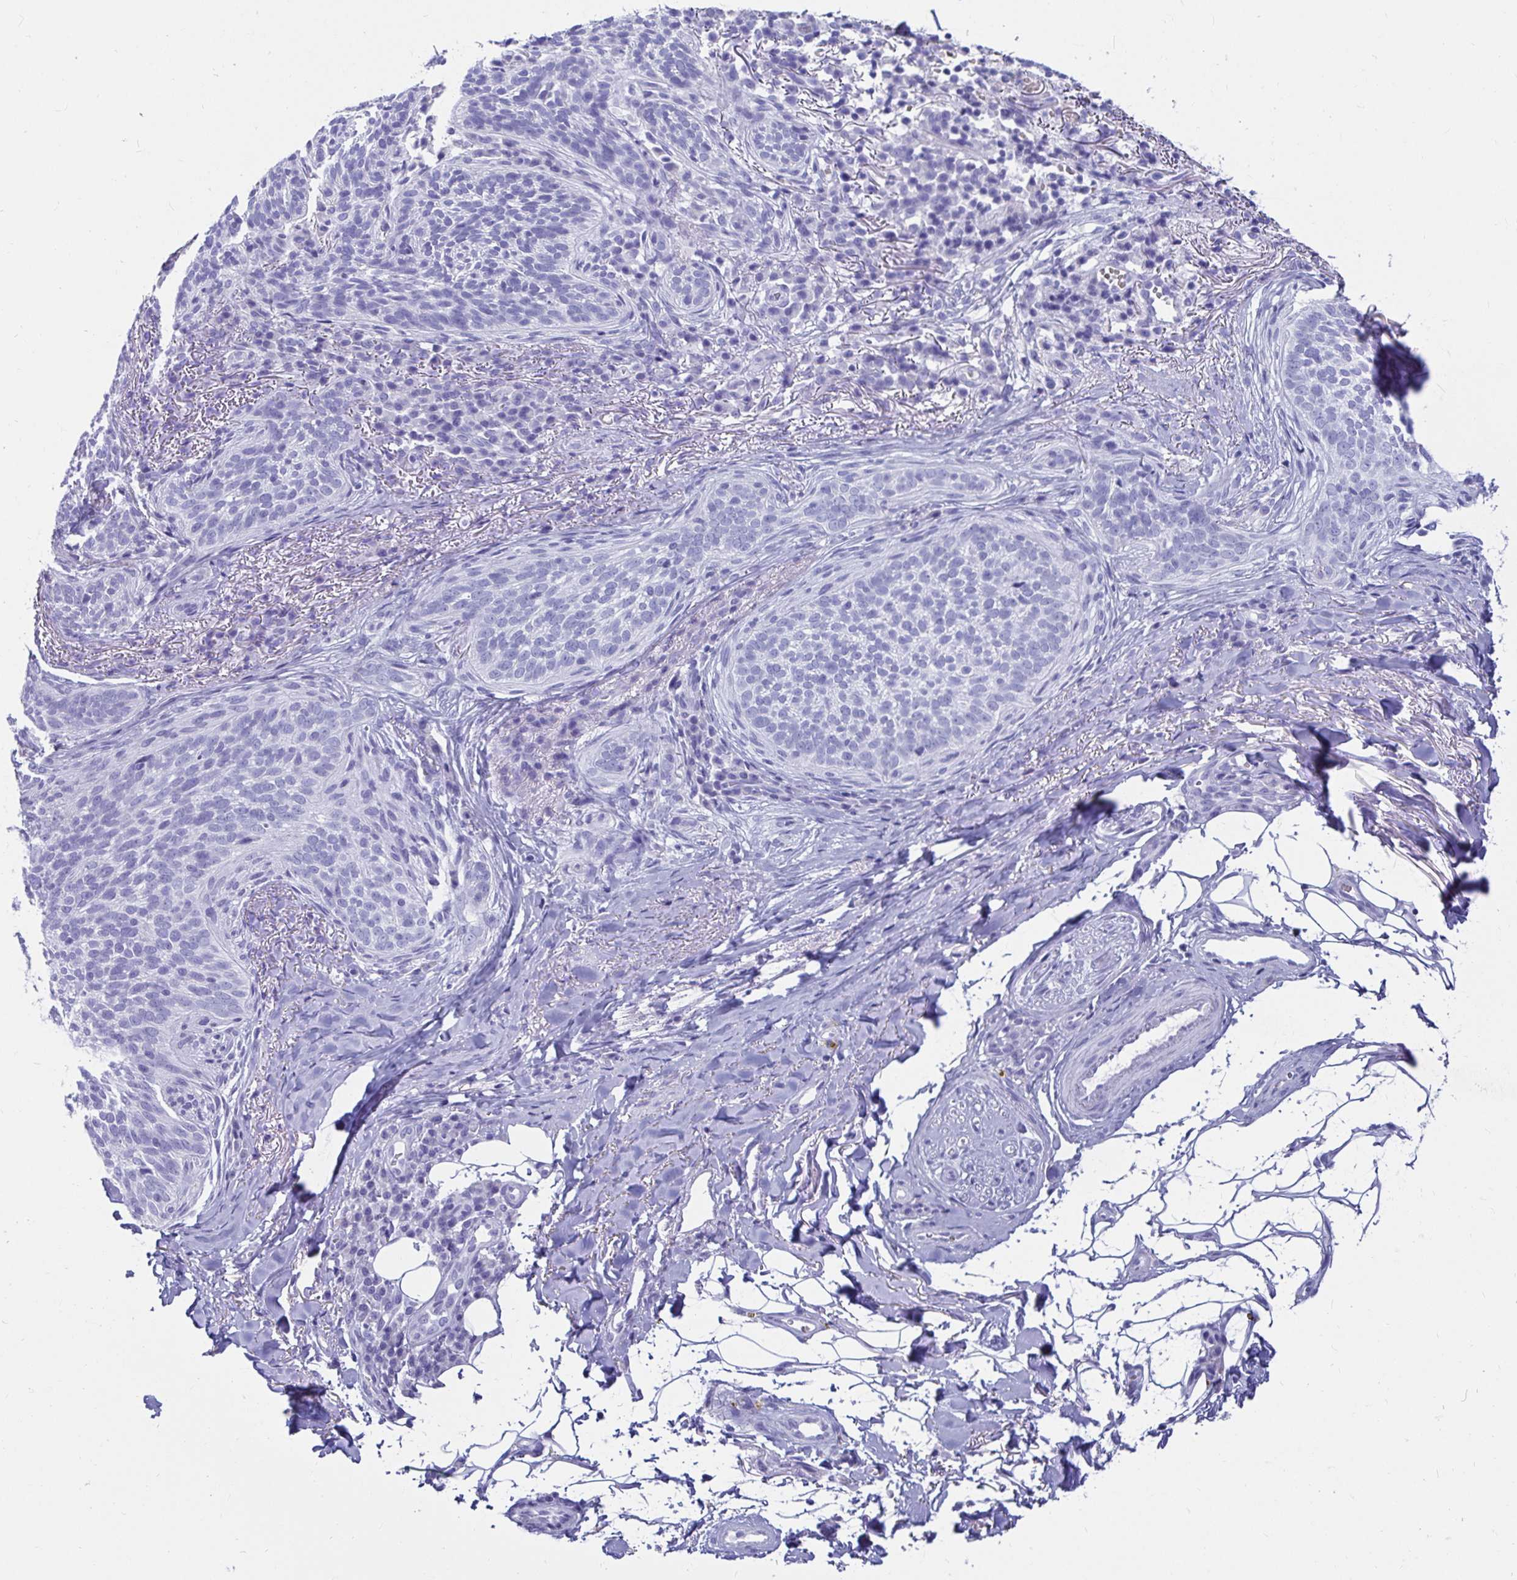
{"staining": {"intensity": "negative", "quantity": "none", "location": "none"}, "tissue": "skin cancer", "cell_type": "Tumor cells", "image_type": "cancer", "snomed": [{"axis": "morphology", "description": "Basal cell carcinoma"}, {"axis": "topography", "description": "Skin"}, {"axis": "topography", "description": "Skin of head"}], "caption": "Tumor cells are negative for brown protein staining in skin cancer.", "gene": "ZPBP2", "patient": {"sex": "male", "age": 62}}